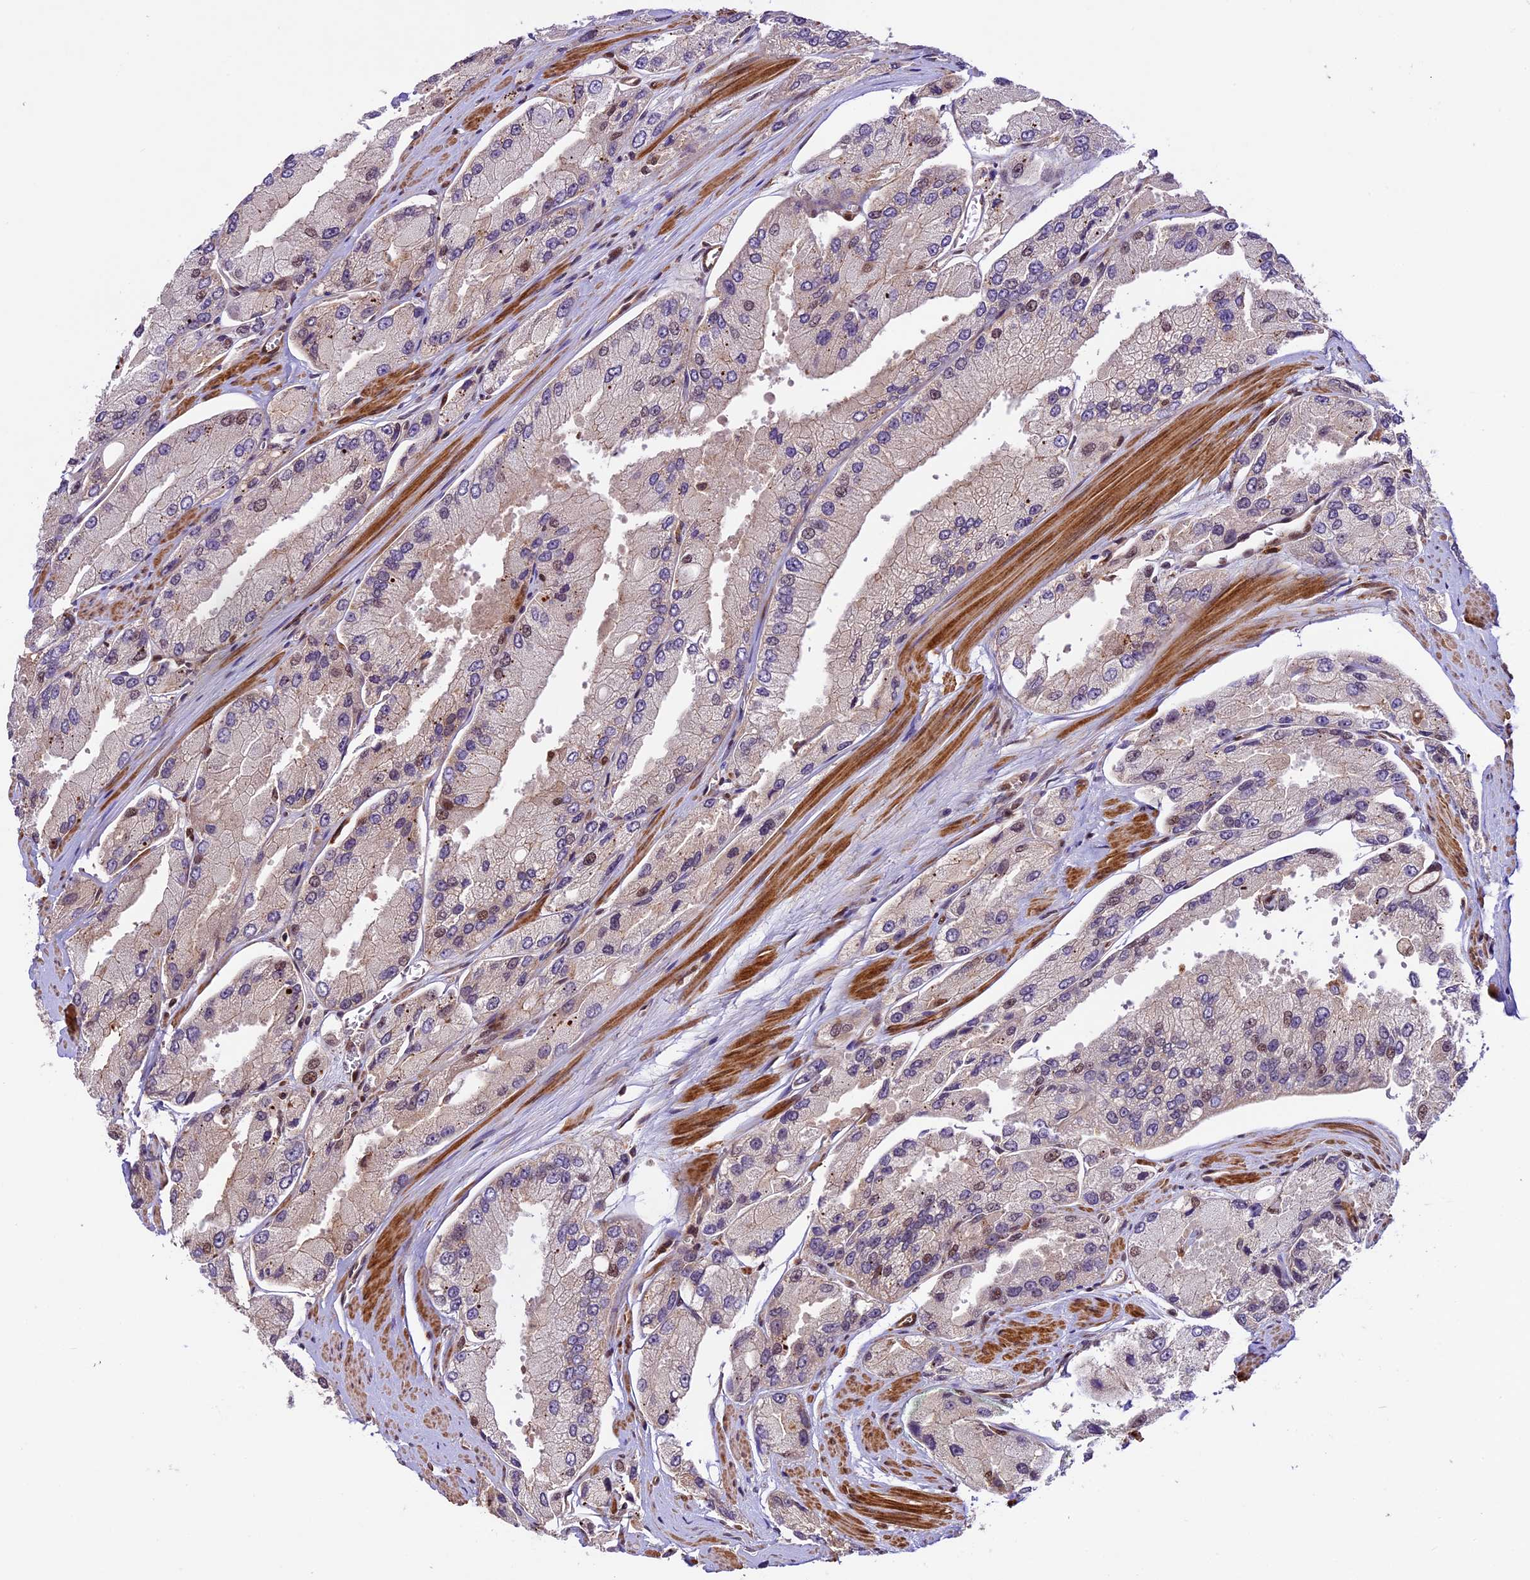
{"staining": {"intensity": "negative", "quantity": "none", "location": "none"}, "tissue": "prostate cancer", "cell_type": "Tumor cells", "image_type": "cancer", "snomed": [{"axis": "morphology", "description": "Adenocarcinoma, High grade"}, {"axis": "topography", "description": "Prostate"}], "caption": "High magnification brightfield microscopy of prostate cancer stained with DAB (brown) and counterstained with hematoxylin (blue): tumor cells show no significant positivity. (DAB (3,3'-diaminobenzidine) immunohistochemistry (IHC) visualized using brightfield microscopy, high magnification).", "gene": "DHX38", "patient": {"sex": "male", "age": 58}}